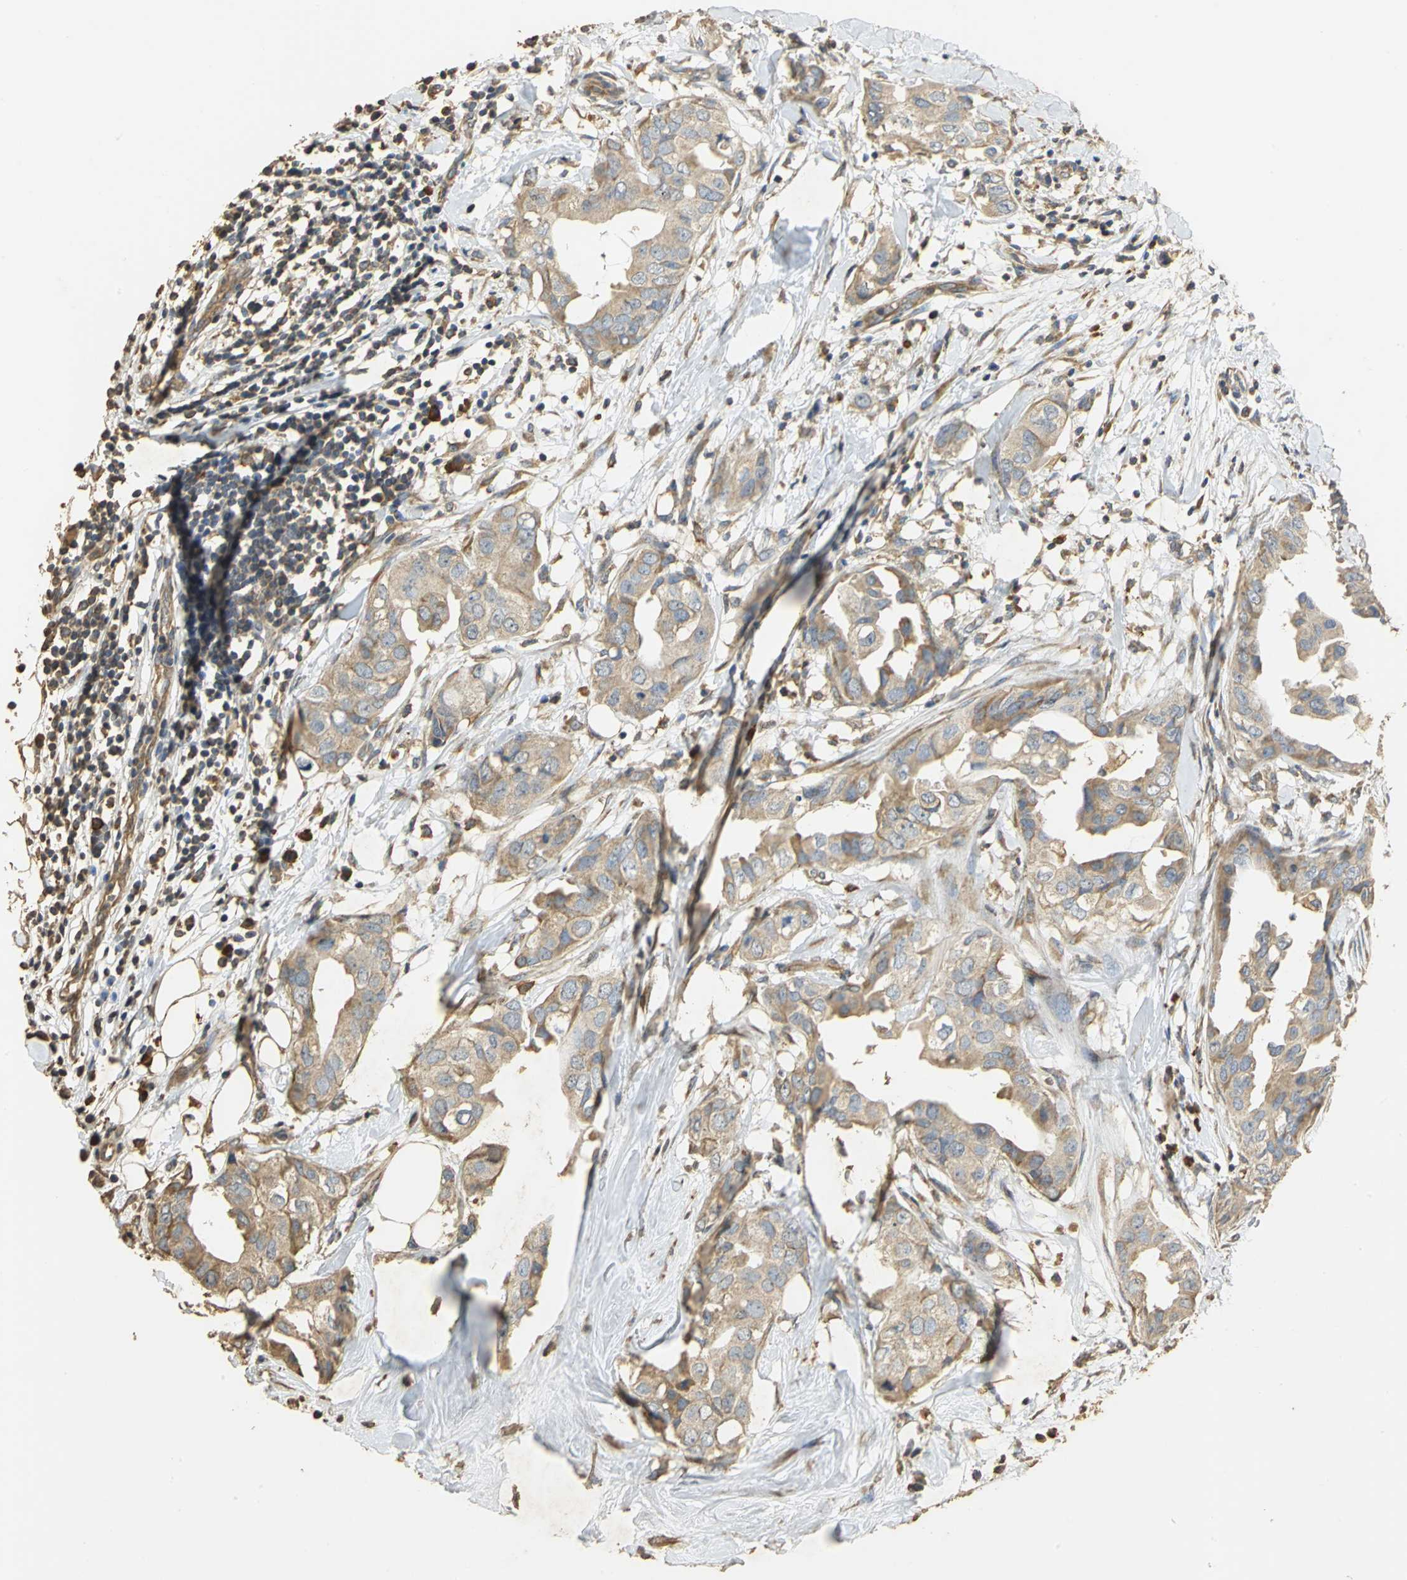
{"staining": {"intensity": "weak", "quantity": ">75%", "location": "cytoplasmic/membranous"}, "tissue": "breast cancer", "cell_type": "Tumor cells", "image_type": "cancer", "snomed": [{"axis": "morphology", "description": "Duct carcinoma"}, {"axis": "topography", "description": "Breast"}], "caption": "Breast invasive ductal carcinoma tissue reveals weak cytoplasmic/membranous expression in approximately >75% of tumor cells", "gene": "ACSL4", "patient": {"sex": "female", "age": 40}}